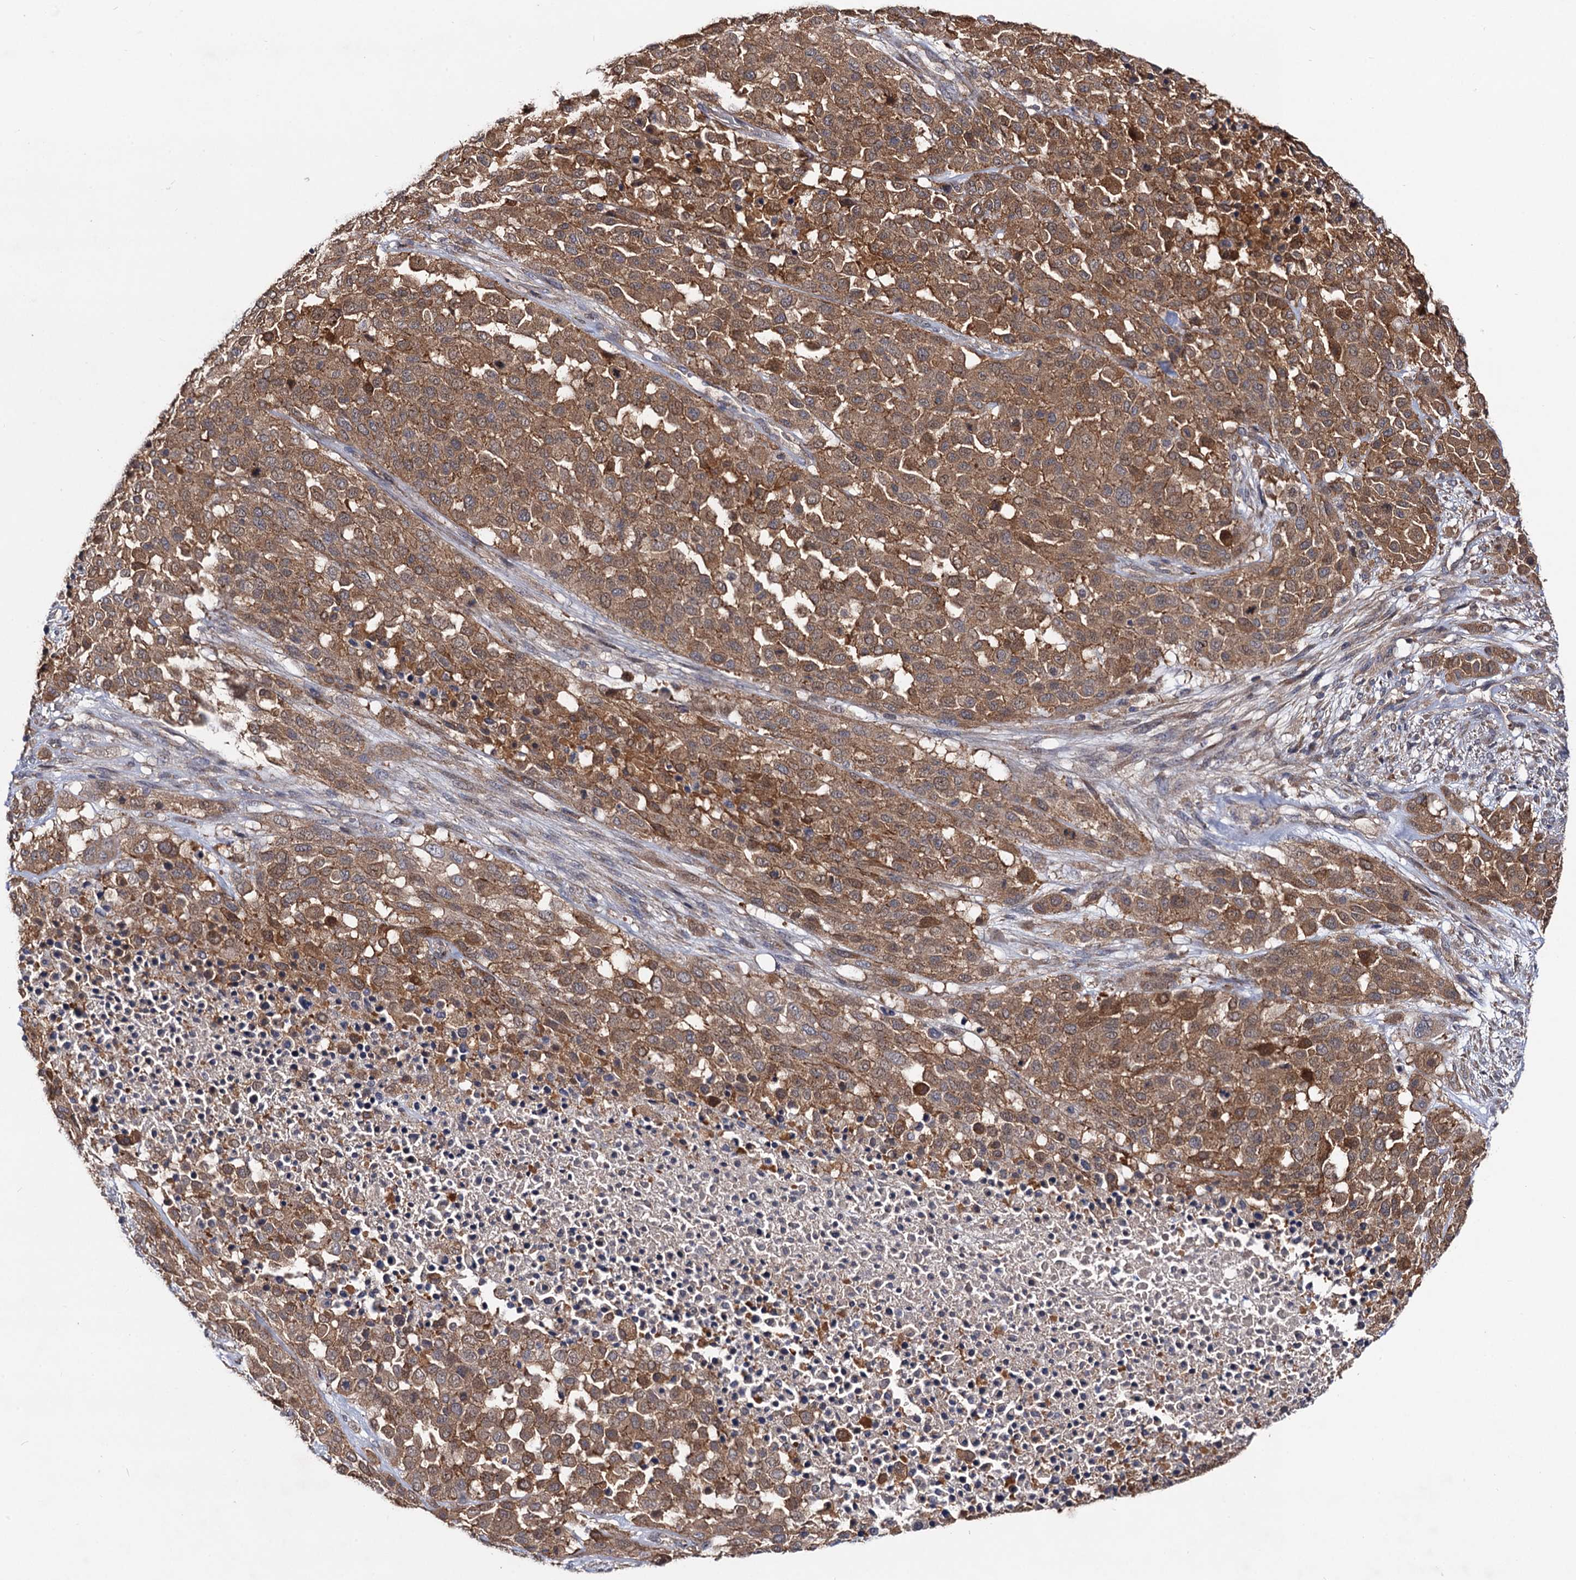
{"staining": {"intensity": "moderate", "quantity": ">75%", "location": "cytoplasmic/membranous"}, "tissue": "melanoma", "cell_type": "Tumor cells", "image_type": "cancer", "snomed": [{"axis": "morphology", "description": "Malignant melanoma, Metastatic site"}, {"axis": "topography", "description": "Skin"}], "caption": "Melanoma stained with DAB (3,3'-diaminobenzidine) immunohistochemistry (IHC) shows medium levels of moderate cytoplasmic/membranous expression in about >75% of tumor cells.", "gene": "DYDC1", "patient": {"sex": "female", "age": 81}}